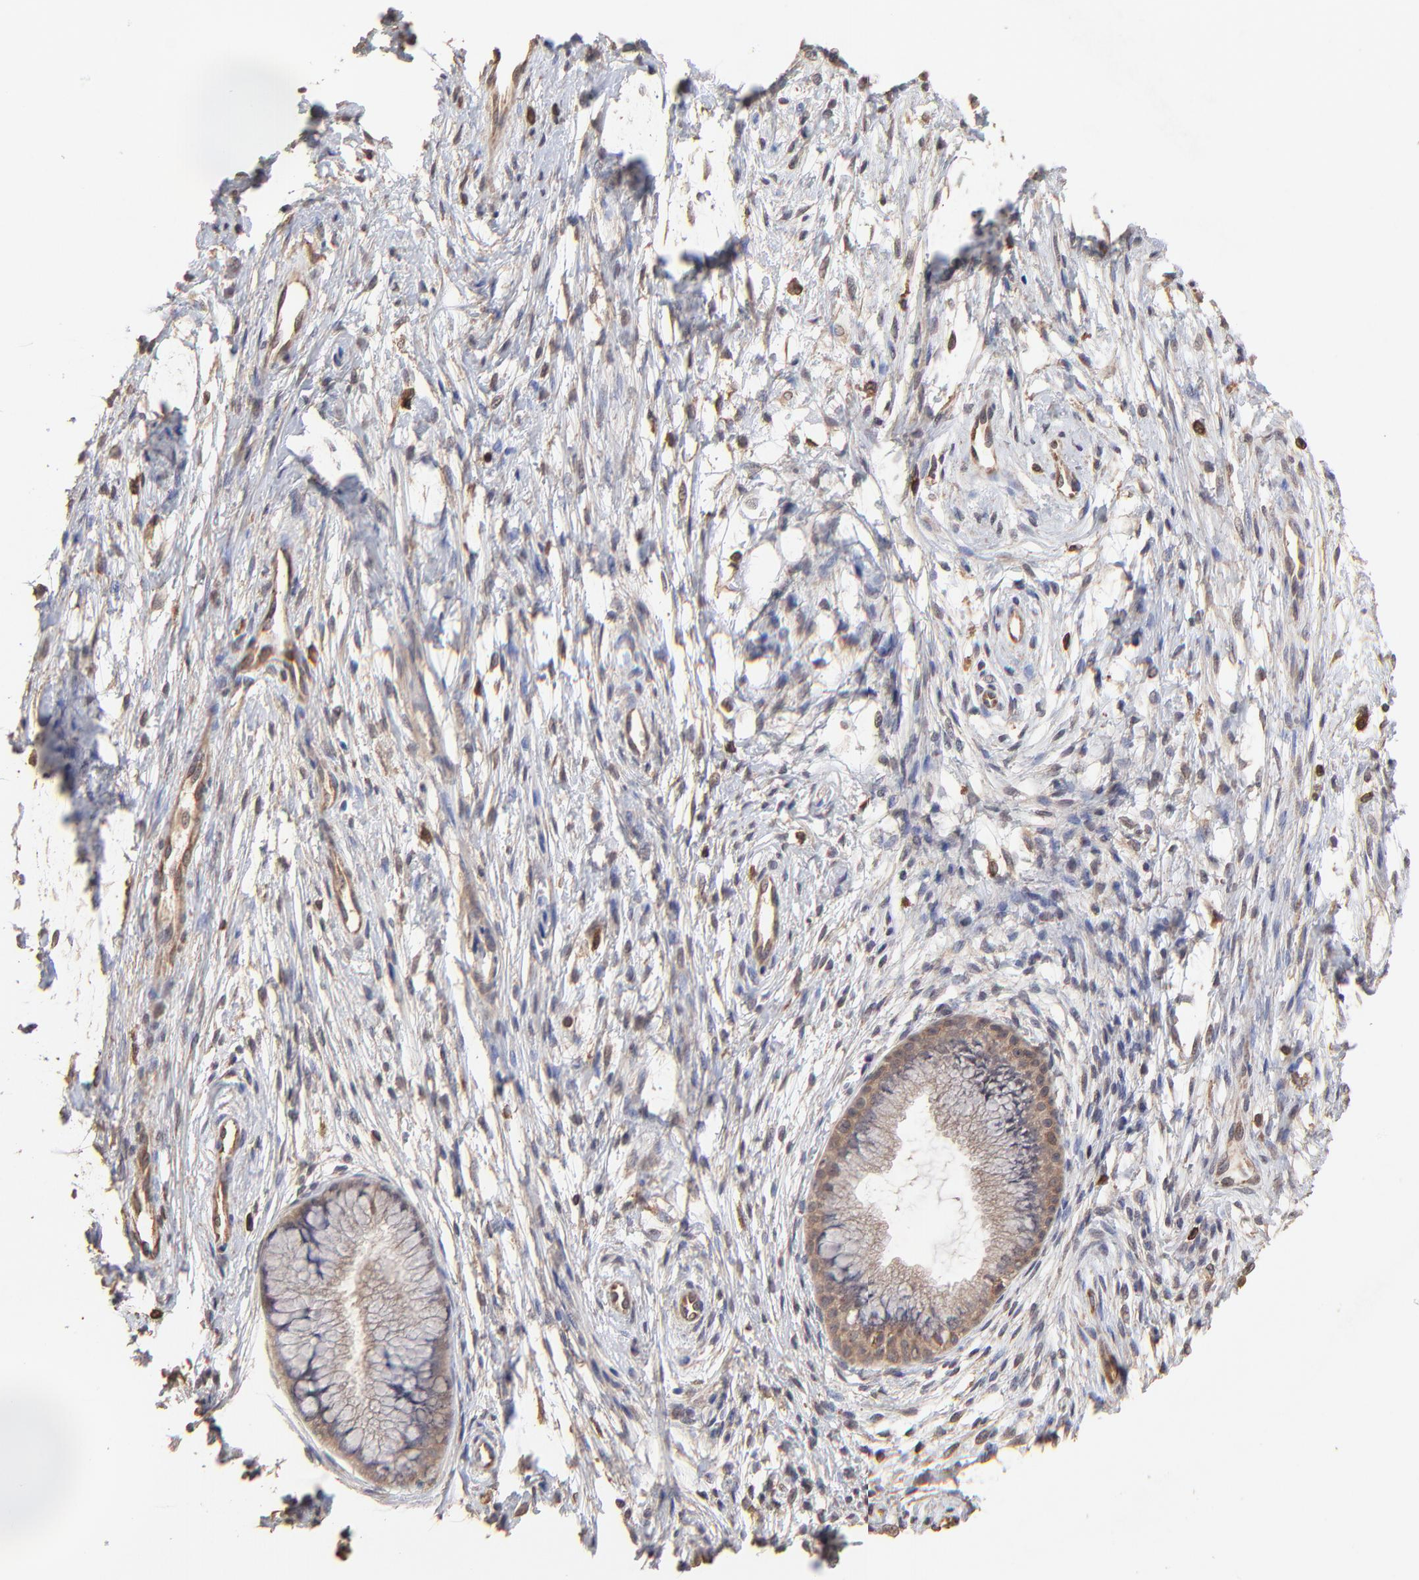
{"staining": {"intensity": "moderate", "quantity": ">75%", "location": "cytoplasmic/membranous"}, "tissue": "cervix", "cell_type": "Glandular cells", "image_type": "normal", "snomed": [{"axis": "morphology", "description": "Normal tissue, NOS"}, {"axis": "topography", "description": "Cervix"}], "caption": "The image shows staining of normal cervix, revealing moderate cytoplasmic/membranous protein expression (brown color) within glandular cells. The staining is performed using DAB (3,3'-diaminobenzidine) brown chromogen to label protein expression. The nuclei are counter-stained blue using hematoxylin.", "gene": "STON2", "patient": {"sex": "female", "age": 39}}